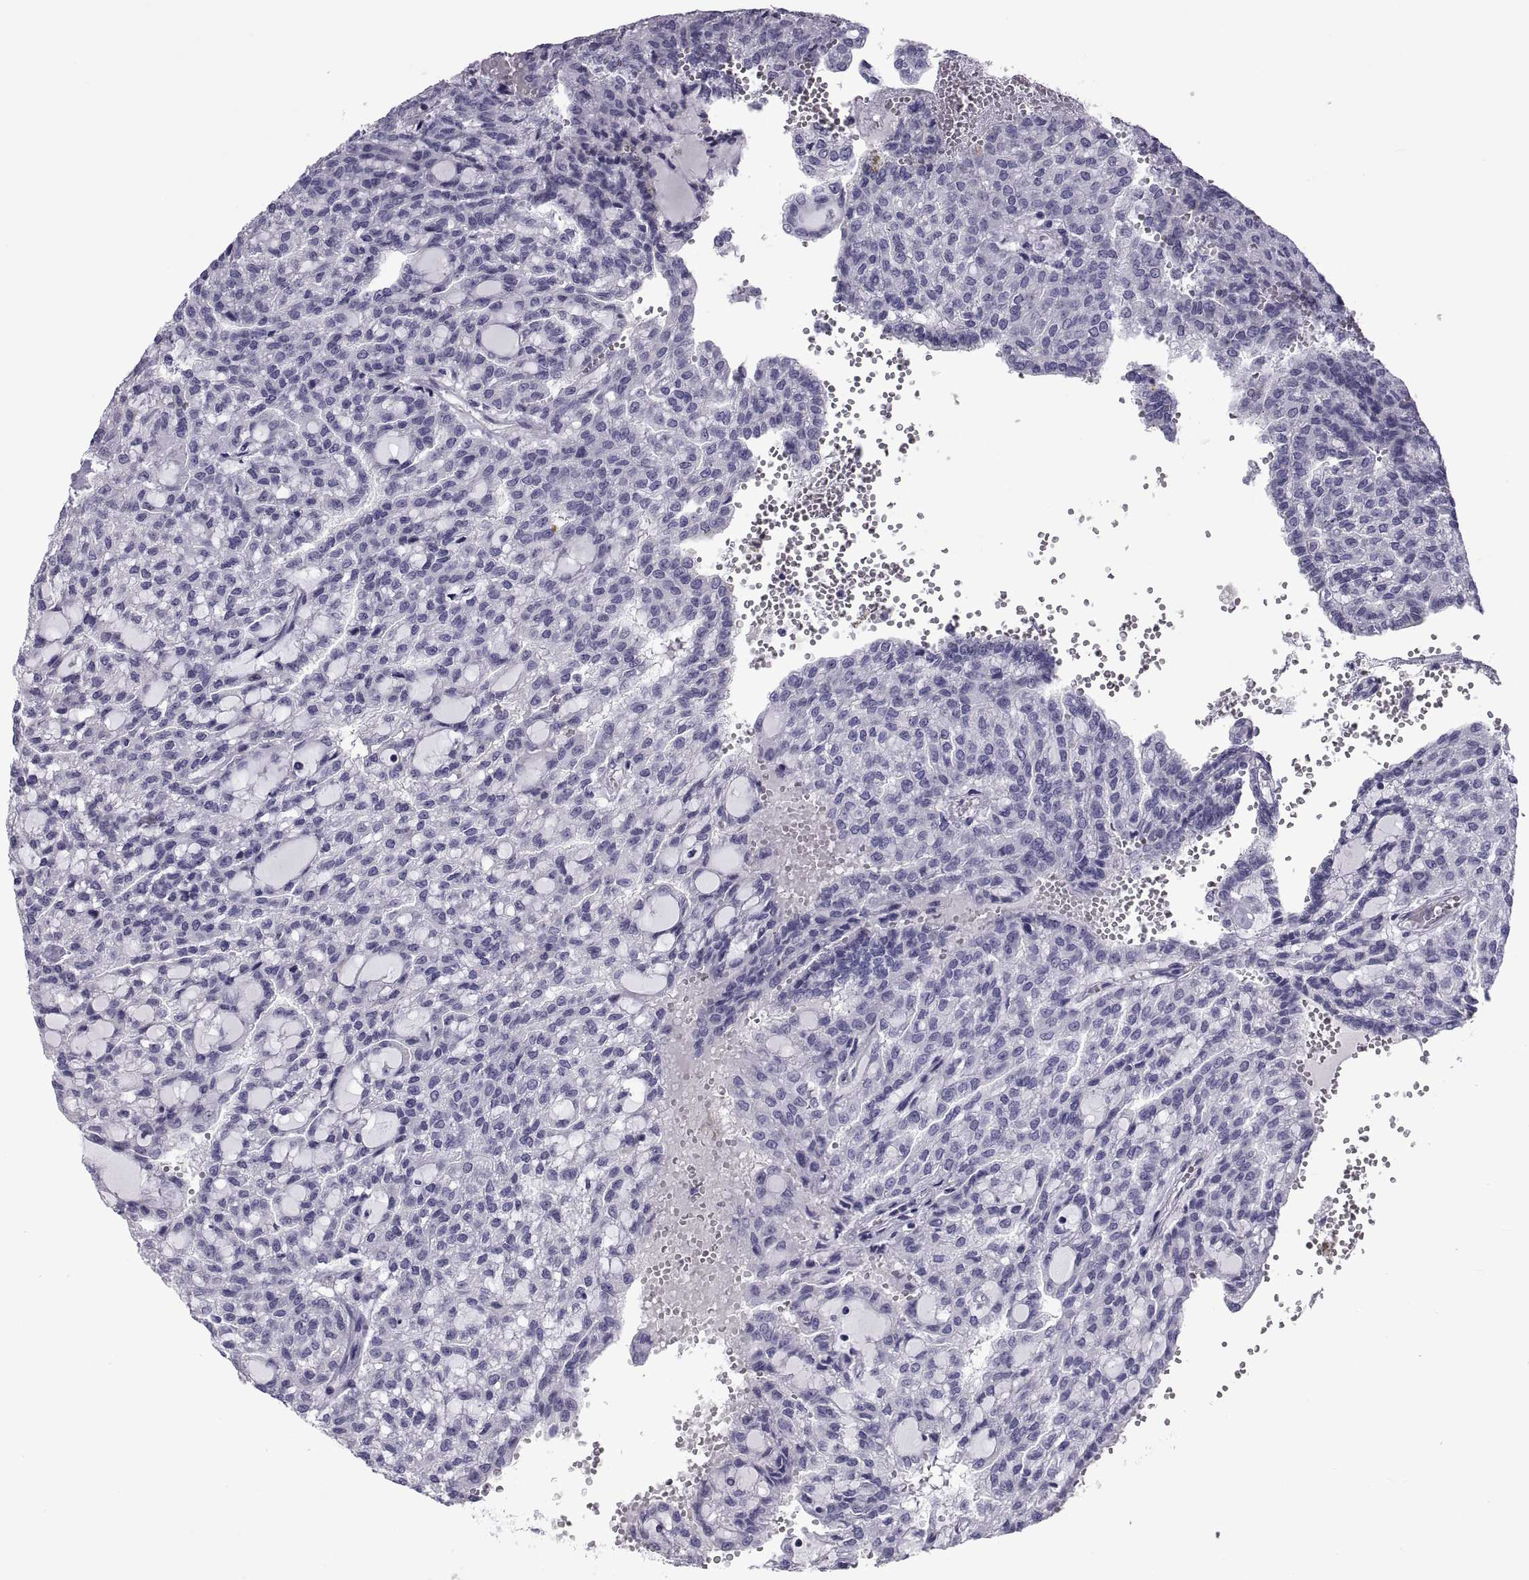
{"staining": {"intensity": "negative", "quantity": "none", "location": "none"}, "tissue": "renal cancer", "cell_type": "Tumor cells", "image_type": "cancer", "snomed": [{"axis": "morphology", "description": "Adenocarcinoma, NOS"}, {"axis": "topography", "description": "Kidney"}], "caption": "Tumor cells are negative for protein expression in human renal adenocarcinoma.", "gene": "MAGEB1", "patient": {"sex": "male", "age": 63}}